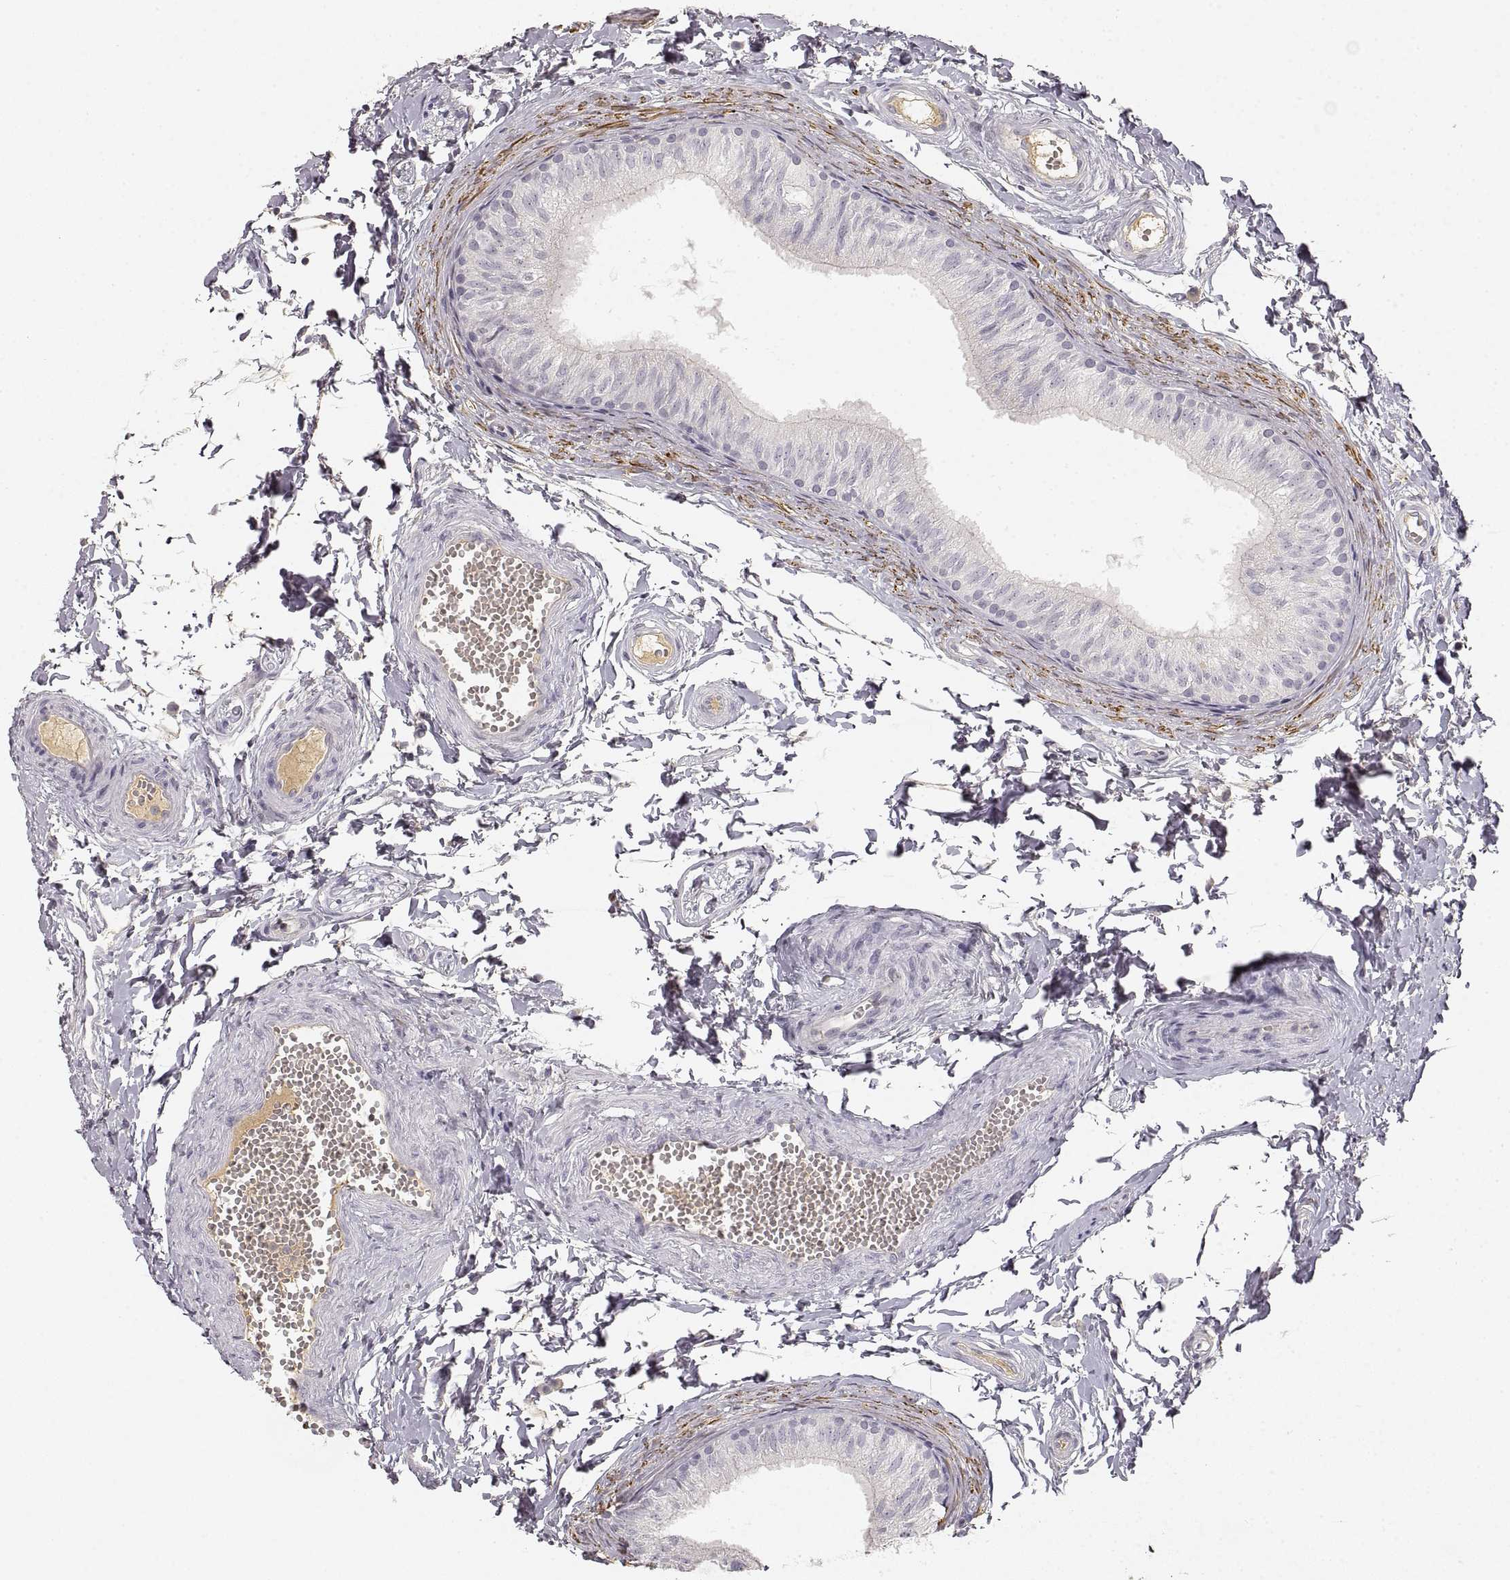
{"staining": {"intensity": "negative", "quantity": "none", "location": "none"}, "tissue": "epididymis", "cell_type": "Glandular cells", "image_type": "normal", "snomed": [{"axis": "morphology", "description": "Normal tissue, NOS"}, {"axis": "topography", "description": "Epididymis"}], "caption": "This micrograph is of unremarkable epididymis stained with immunohistochemistry to label a protein in brown with the nuclei are counter-stained blue. There is no expression in glandular cells.", "gene": "RUNDC3A", "patient": {"sex": "male", "age": 22}}